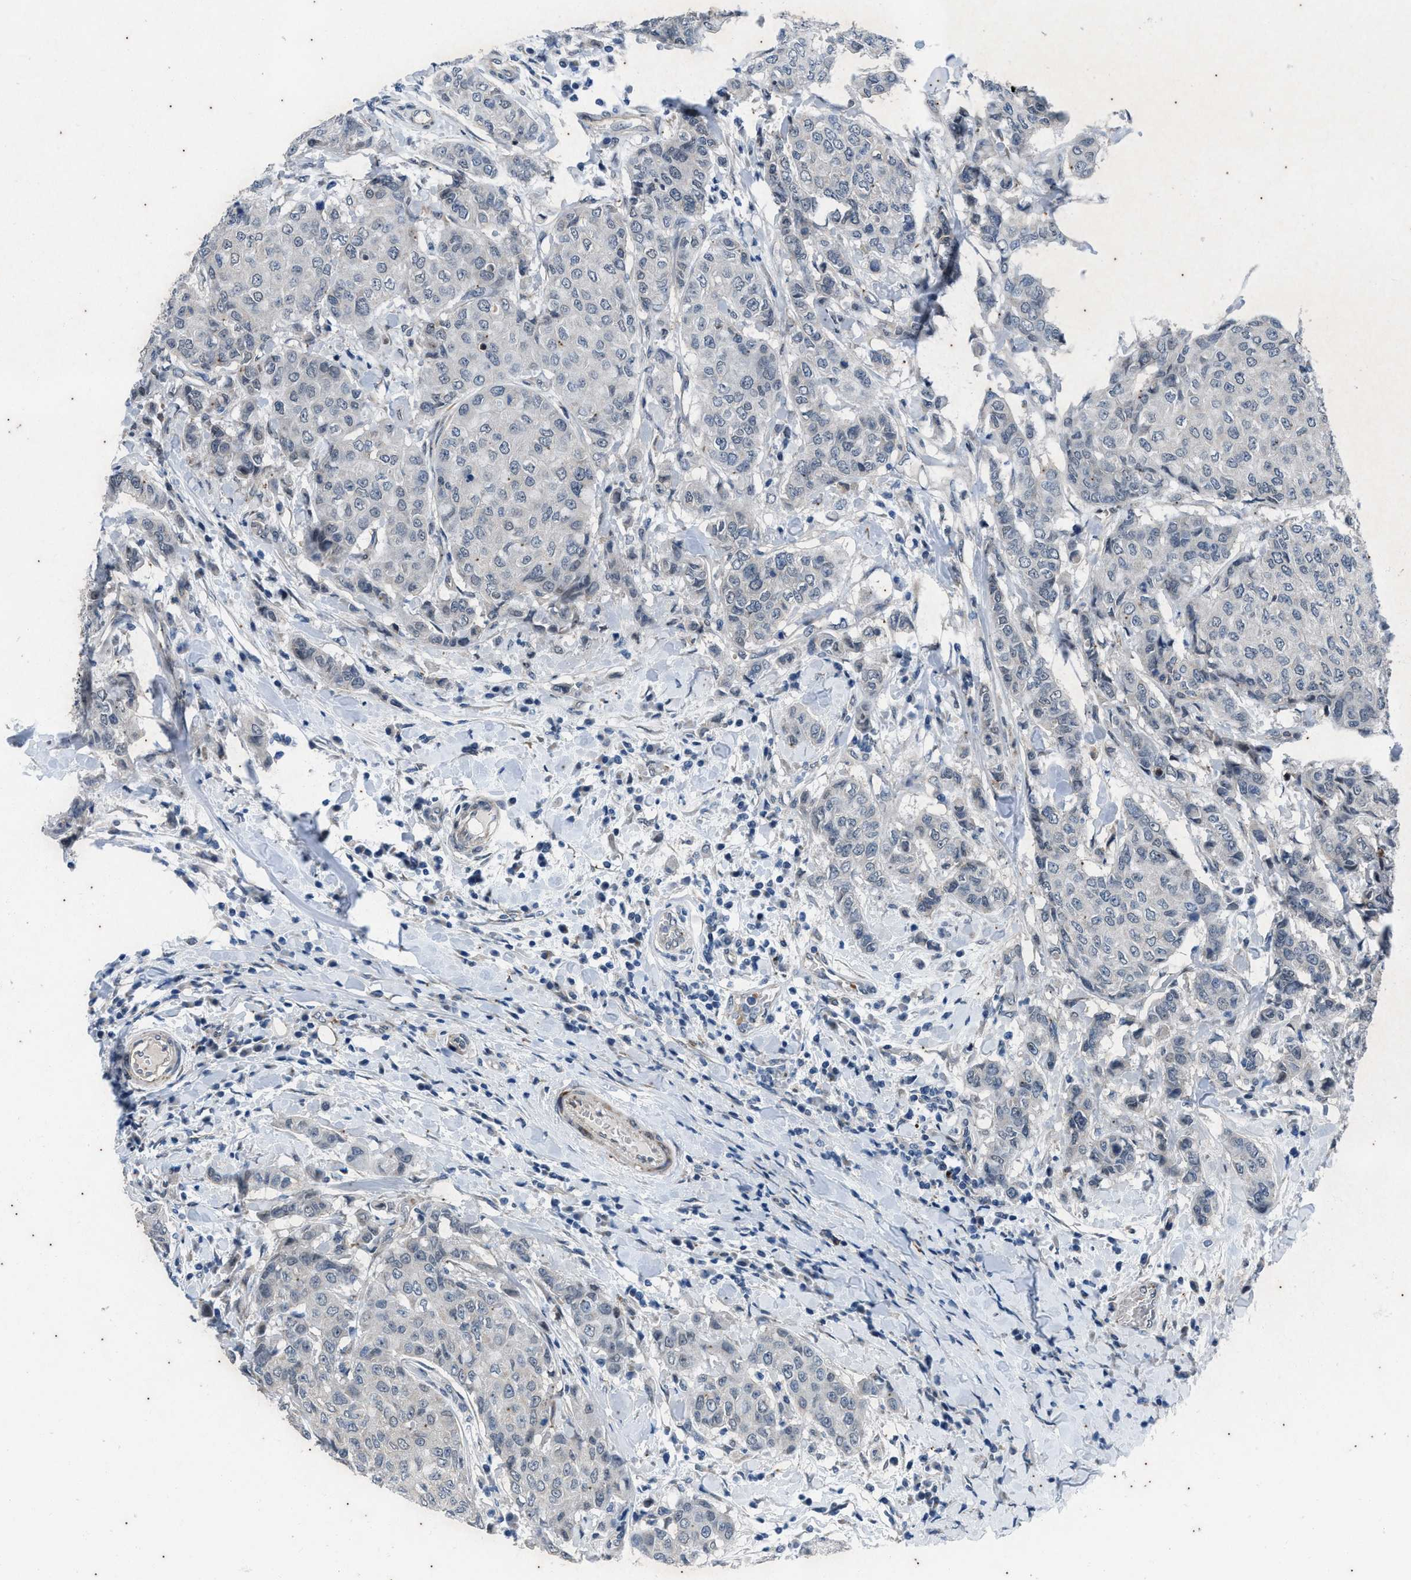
{"staining": {"intensity": "negative", "quantity": "none", "location": "none"}, "tissue": "breast cancer", "cell_type": "Tumor cells", "image_type": "cancer", "snomed": [{"axis": "morphology", "description": "Duct carcinoma"}, {"axis": "topography", "description": "Breast"}], "caption": "Human breast cancer (intraductal carcinoma) stained for a protein using IHC reveals no staining in tumor cells.", "gene": "KIF24", "patient": {"sex": "female", "age": 27}}